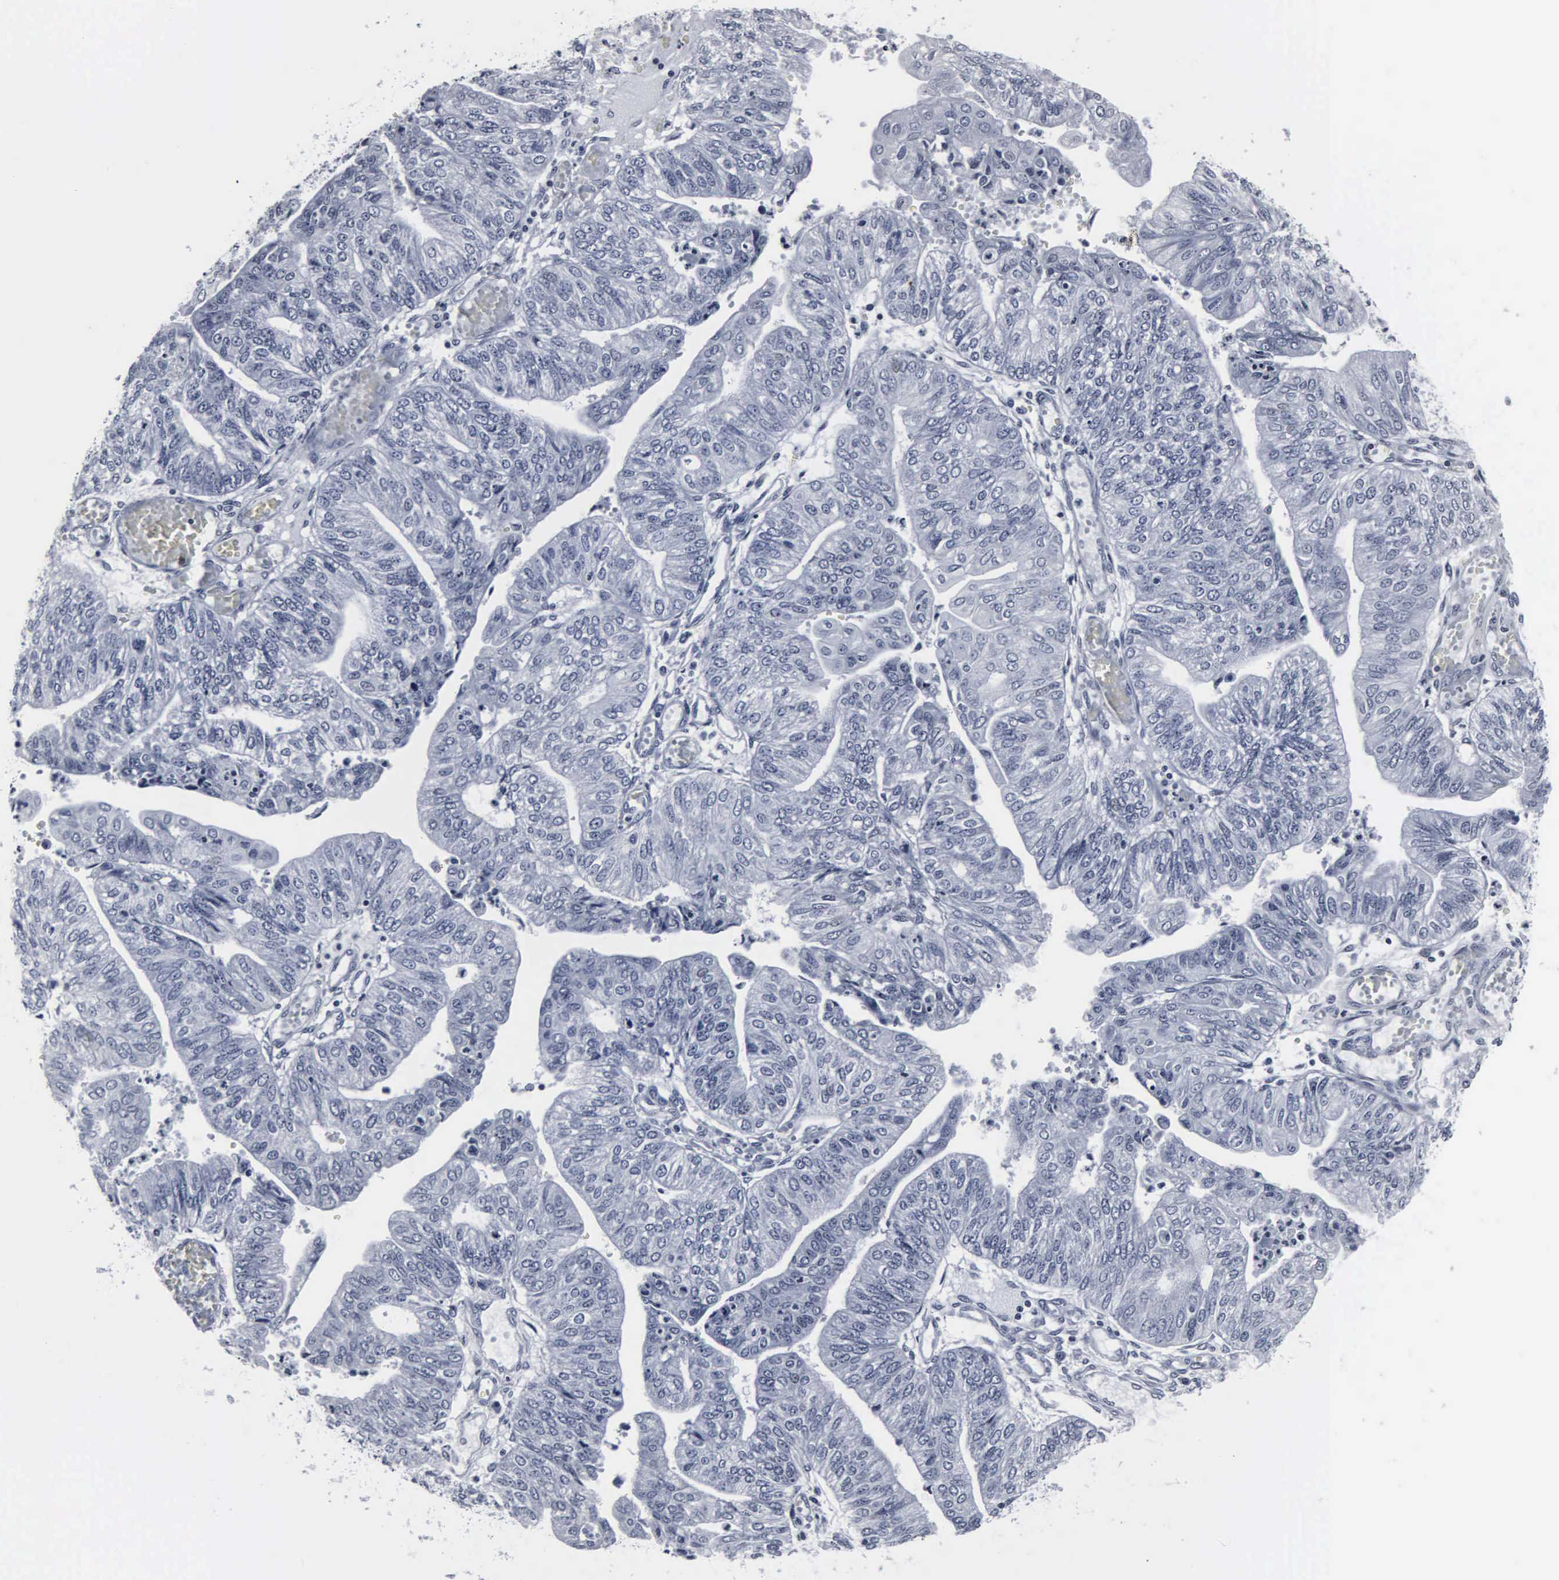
{"staining": {"intensity": "negative", "quantity": "none", "location": "none"}, "tissue": "endometrial cancer", "cell_type": "Tumor cells", "image_type": "cancer", "snomed": [{"axis": "morphology", "description": "Adenocarcinoma, NOS"}, {"axis": "topography", "description": "Endometrium"}], "caption": "Immunohistochemical staining of endometrial adenocarcinoma exhibits no significant positivity in tumor cells. Brightfield microscopy of immunohistochemistry (IHC) stained with DAB (3,3'-diaminobenzidine) (brown) and hematoxylin (blue), captured at high magnification.", "gene": "DGCR2", "patient": {"sex": "female", "age": 59}}